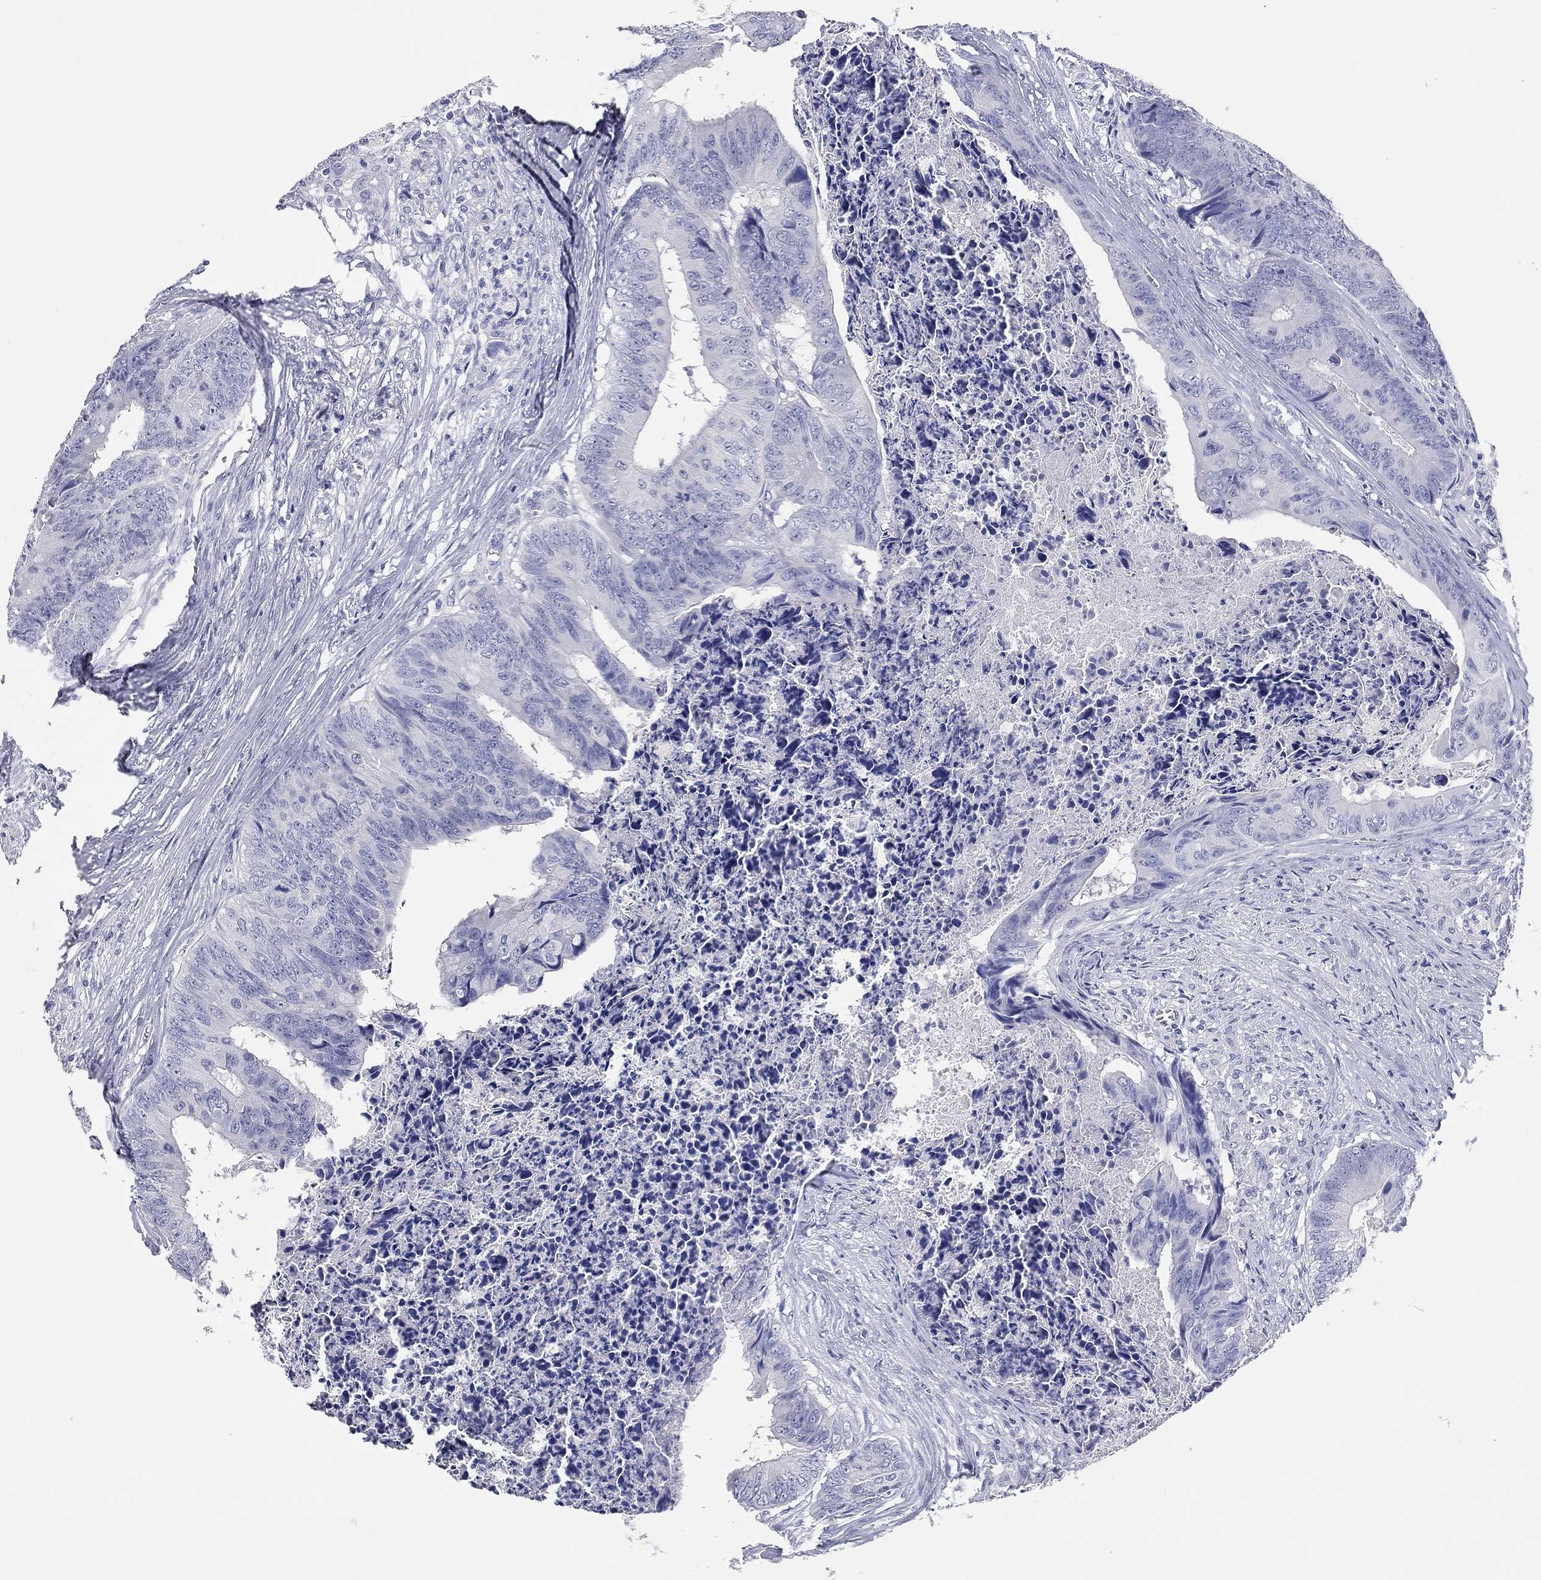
{"staining": {"intensity": "negative", "quantity": "none", "location": "none"}, "tissue": "colorectal cancer", "cell_type": "Tumor cells", "image_type": "cancer", "snomed": [{"axis": "morphology", "description": "Adenocarcinoma, NOS"}, {"axis": "topography", "description": "Colon"}], "caption": "Immunohistochemistry (IHC) image of neoplastic tissue: colorectal adenocarcinoma stained with DAB (3,3'-diaminobenzidine) shows no significant protein expression in tumor cells.", "gene": "TMEM221", "patient": {"sex": "male", "age": 84}}